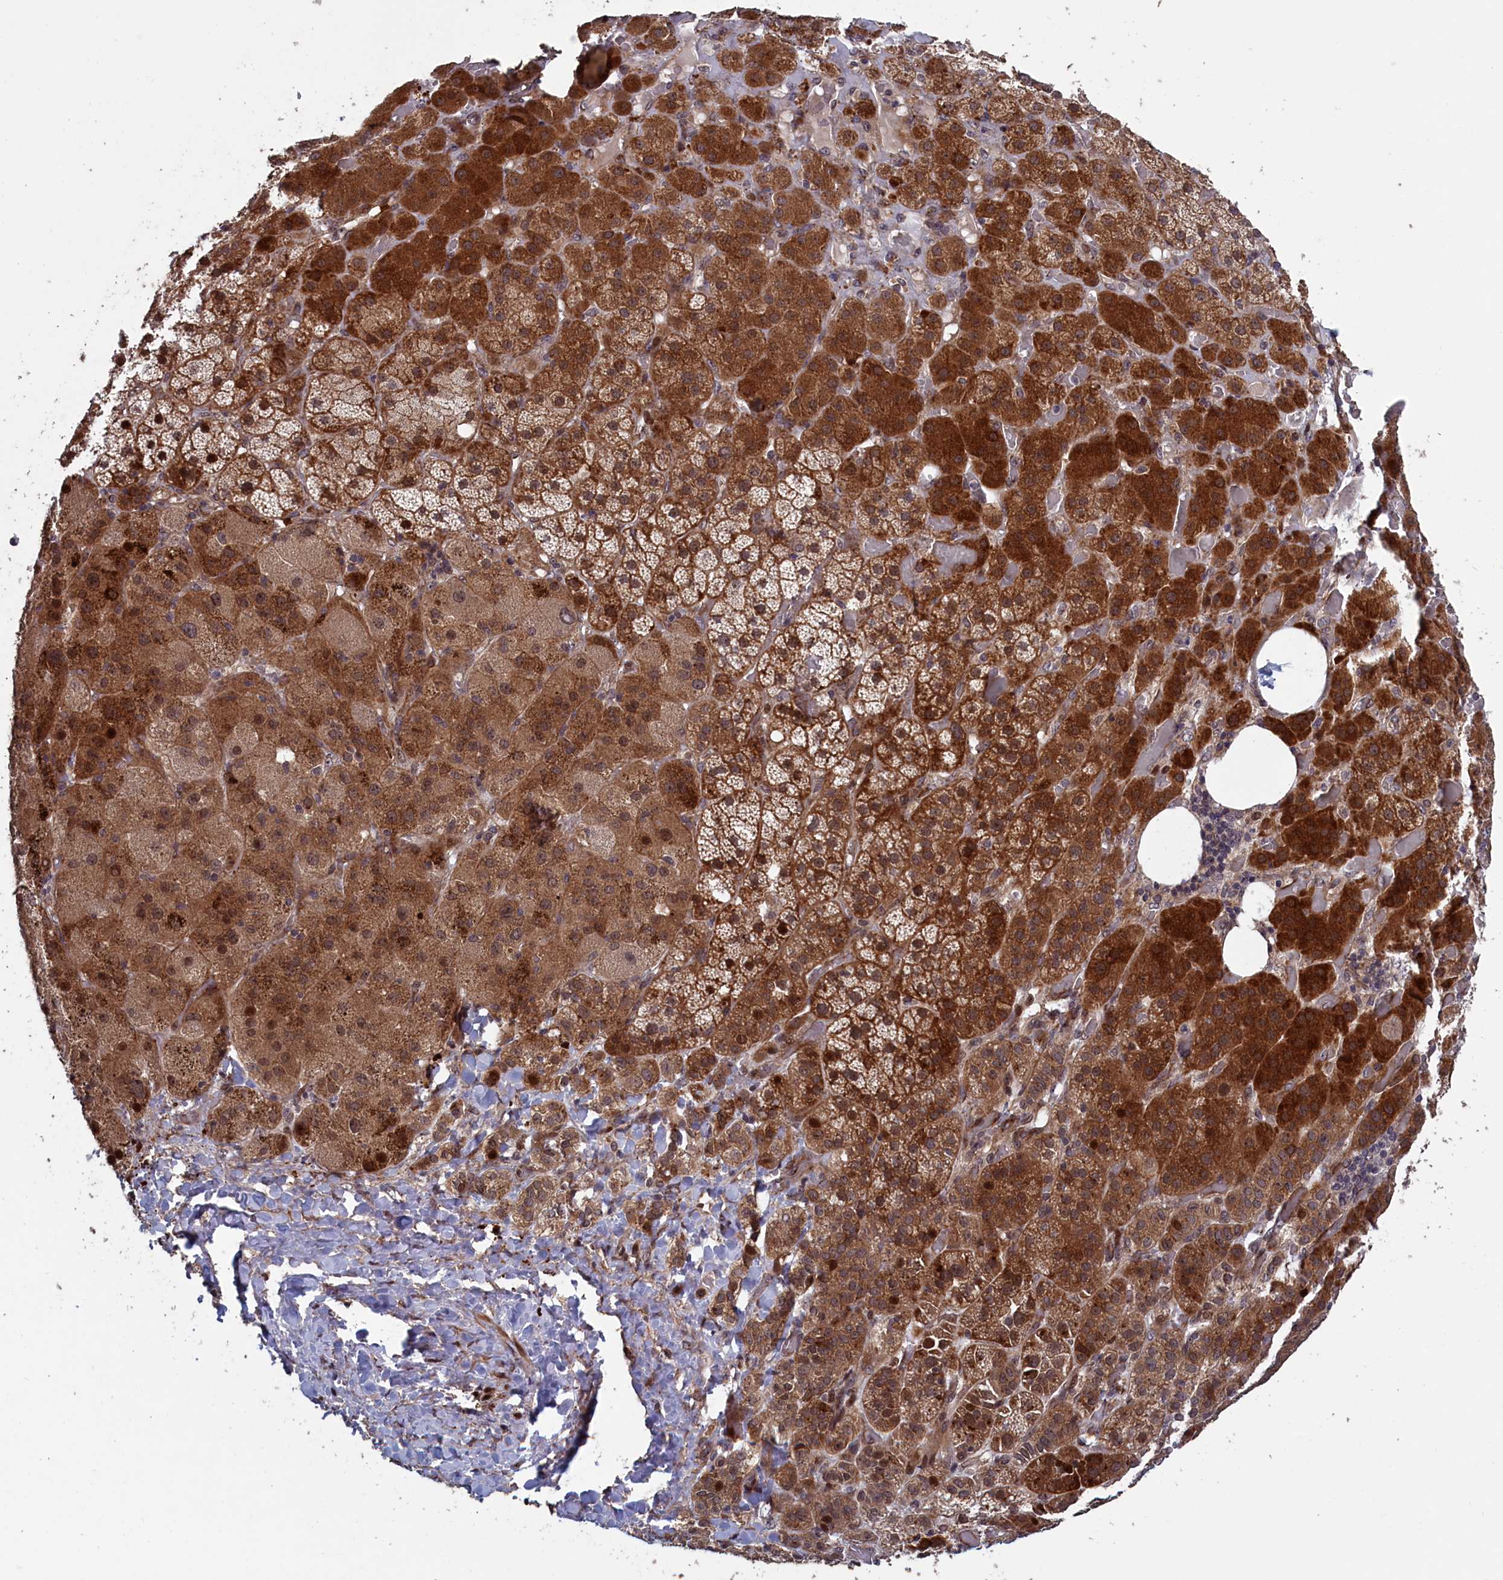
{"staining": {"intensity": "strong", "quantity": ">75%", "location": "cytoplasmic/membranous,nuclear"}, "tissue": "adrenal gland", "cell_type": "Glandular cells", "image_type": "normal", "snomed": [{"axis": "morphology", "description": "Normal tissue, NOS"}, {"axis": "topography", "description": "Adrenal gland"}], "caption": "Adrenal gland stained with a brown dye reveals strong cytoplasmic/membranous,nuclear positive expression in approximately >75% of glandular cells.", "gene": "LSG1", "patient": {"sex": "male", "age": 57}}